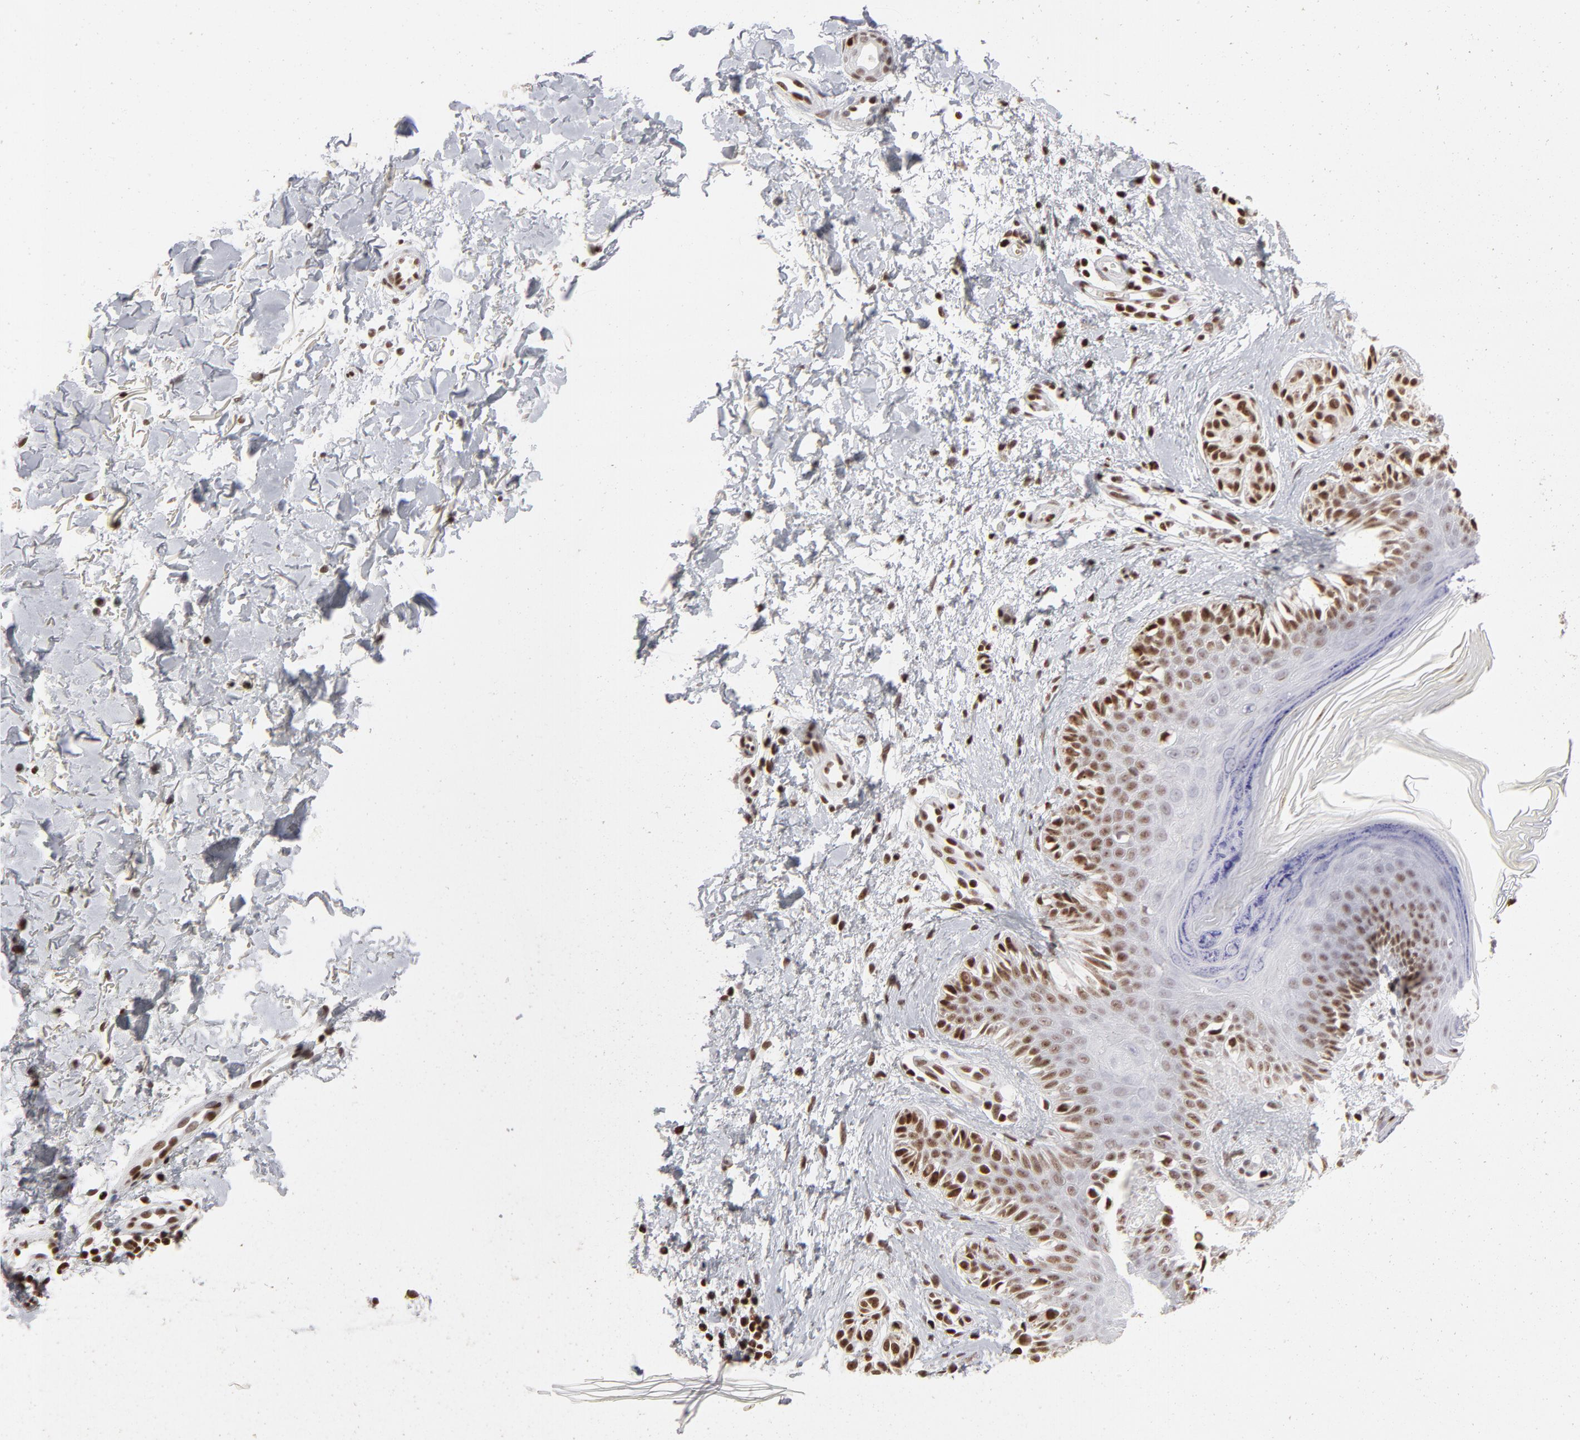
{"staining": {"intensity": "strong", "quantity": ">75%", "location": "nuclear"}, "tissue": "melanoma", "cell_type": "Tumor cells", "image_type": "cancer", "snomed": [{"axis": "morphology", "description": "Normal tissue, NOS"}, {"axis": "morphology", "description": "Malignant melanoma, NOS"}, {"axis": "topography", "description": "Skin"}], "caption": "Immunohistochemical staining of malignant melanoma reveals strong nuclear protein staining in approximately >75% of tumor cells.", "gene": "PARP1", "patient": {"sex": "male", "age": 83}}